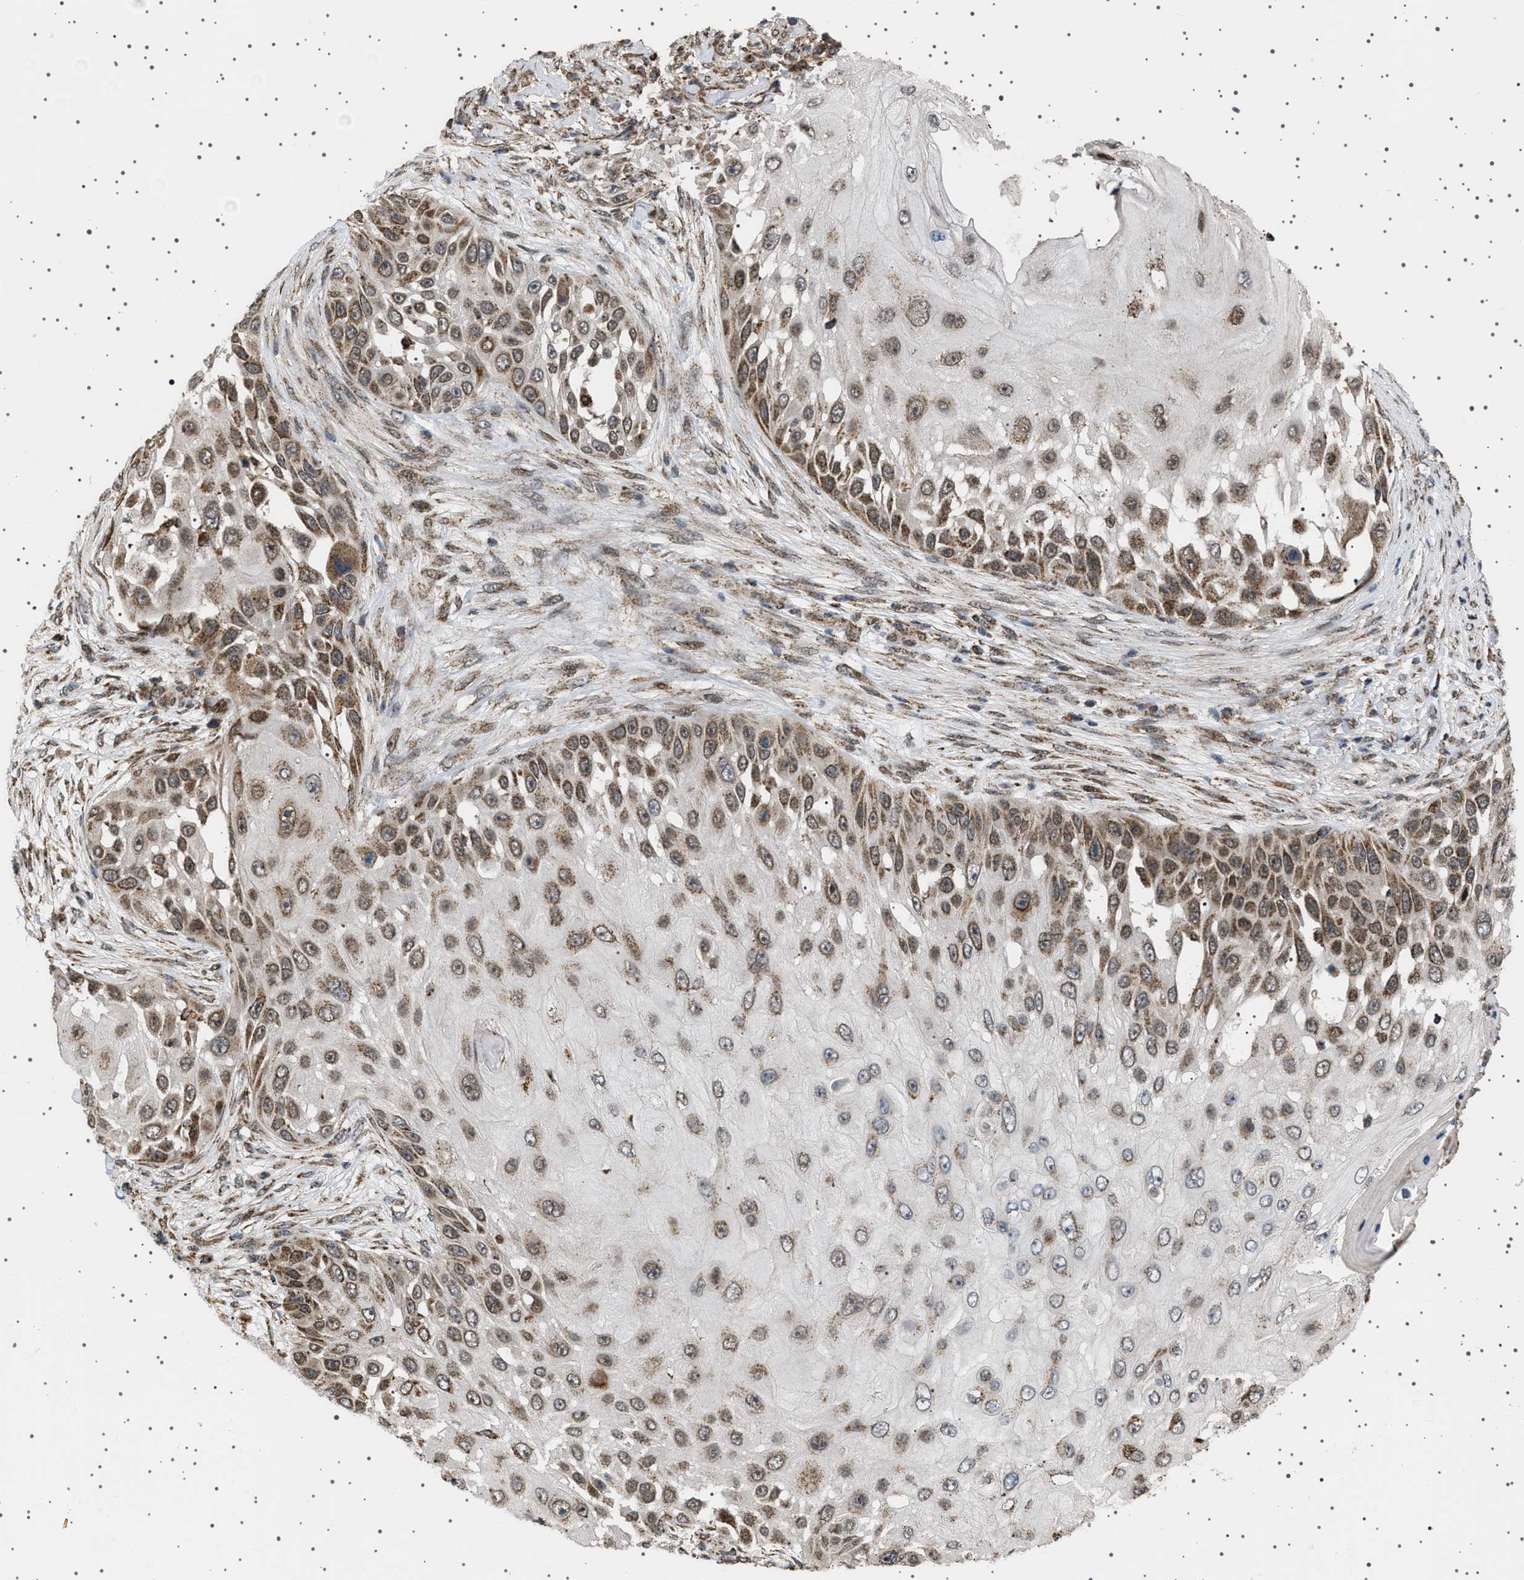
{"staining": {"intensity": "moderate", "quantity": ">75%", "location": "cytoplasmic/membranous,nuclear"}, "tissue": "skin cancer", "cell_type": "Tumor cells", "image_type": "cancer", "snomed": [{"axis": "morphology", "description": "Squamous cell carcinoma, NOS"}, {"axis": "topography", "description": "Skin"}], "caption": "Squamous cell carcinoma (skin) stained with a brown dye reveals moderate cytoplasmic/membranous and nuclear positive positivity in approximately >75% of tumor cells.", "gene": "MELK", "patient": {"sex": "female", "age": 44}}